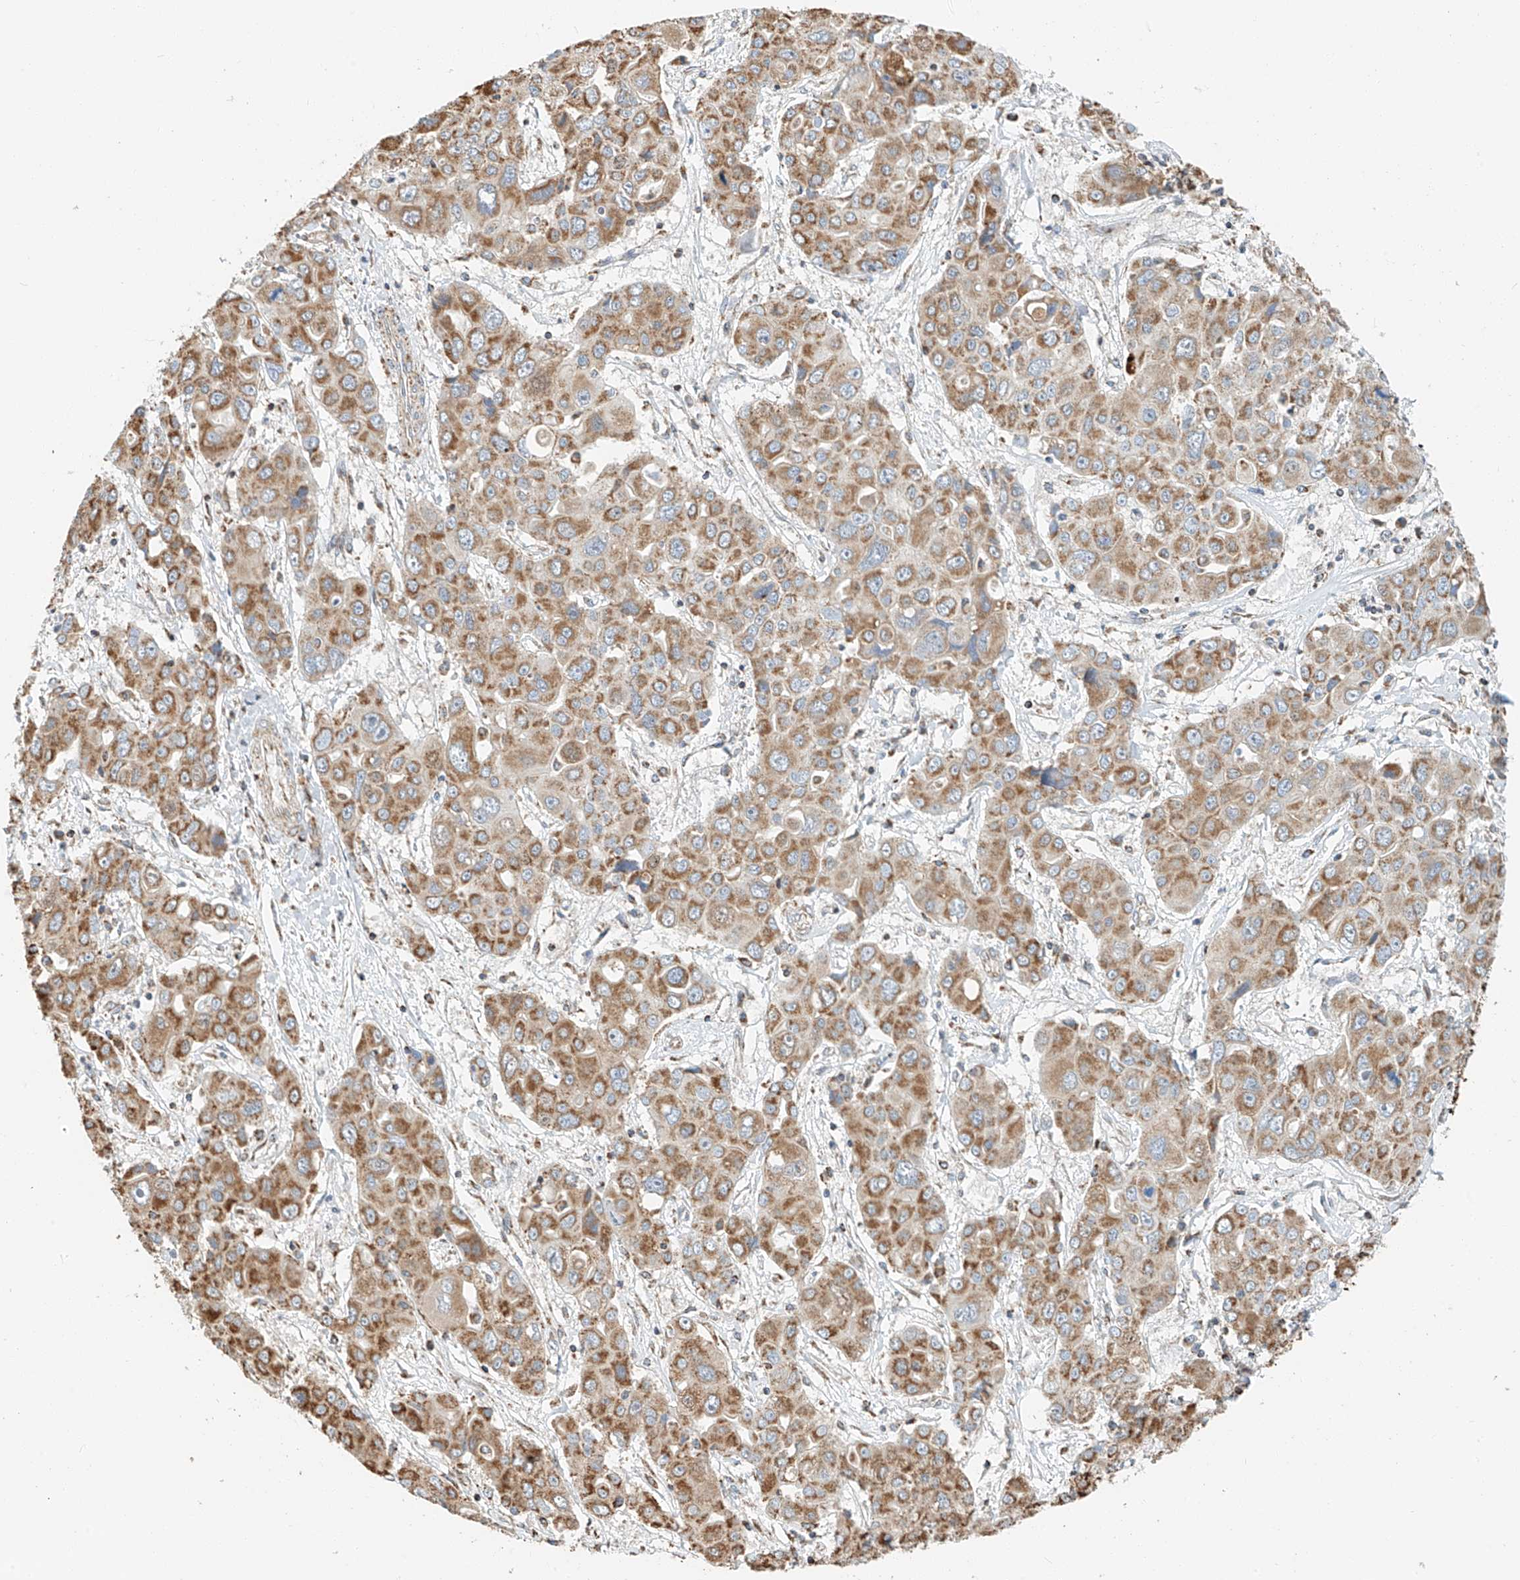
{"staining": {"intensity": "moderate", "quantity": ">75%", "location": "cytoplasmic/membranous"}, "tissue": "liver cancer", "cell_type": "Tumor cells", "image_type": "cancer", "snomed": [{"axis": "morphology", "description": "Cholangiocarcinoma"}, {"axis": "topography", "description": "Liver"}], "caption": "This photomicrograph reveals IHC staining of human liver cancer, with medium moderate cytoplasmic/membranous staining in approximately >75% of tumor cells.", "gene": "YIPF7", "patient": {"sex": "male", "age": 67}}